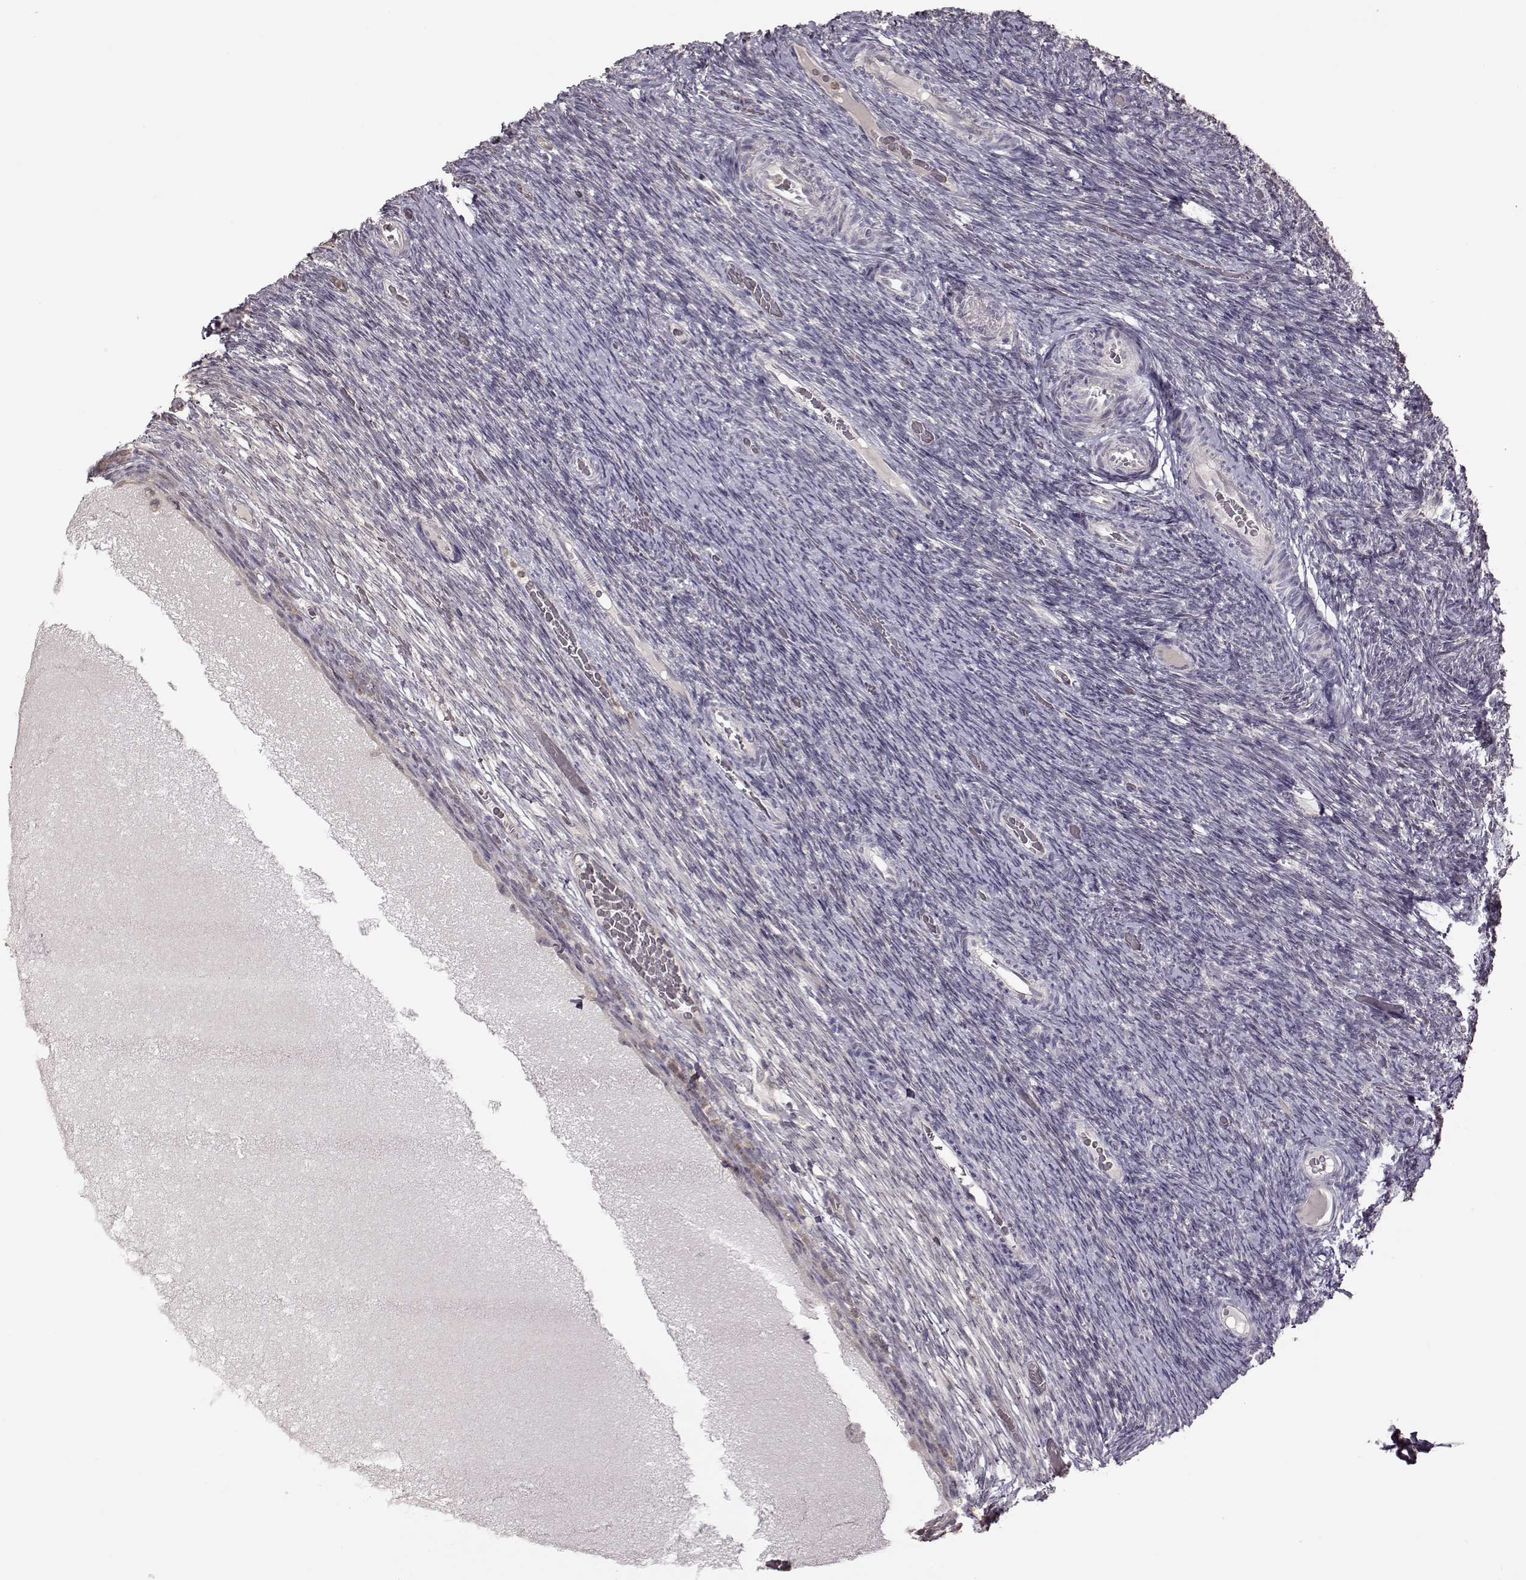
{"staining": {"intensity": "negative", "quantity": "none", "location": "none"}, "tissue": "ovary", "cell_type": "Ovarian stroma cells", "image_type": "normal", "snomed": [{"axis": "morphology", "description": "Normal tissue, NOS"}, {"axis": "topography", "description": "Ovary"}], "caption": "The image demonstrates no staining of ovarian stroma cells in benign ovary. (DAB (3,3'-diaminobenzidine) immunohistochemistry, high magnification).", "gene": "CRB1", "patient": {"sex": "female", "age": 34}}